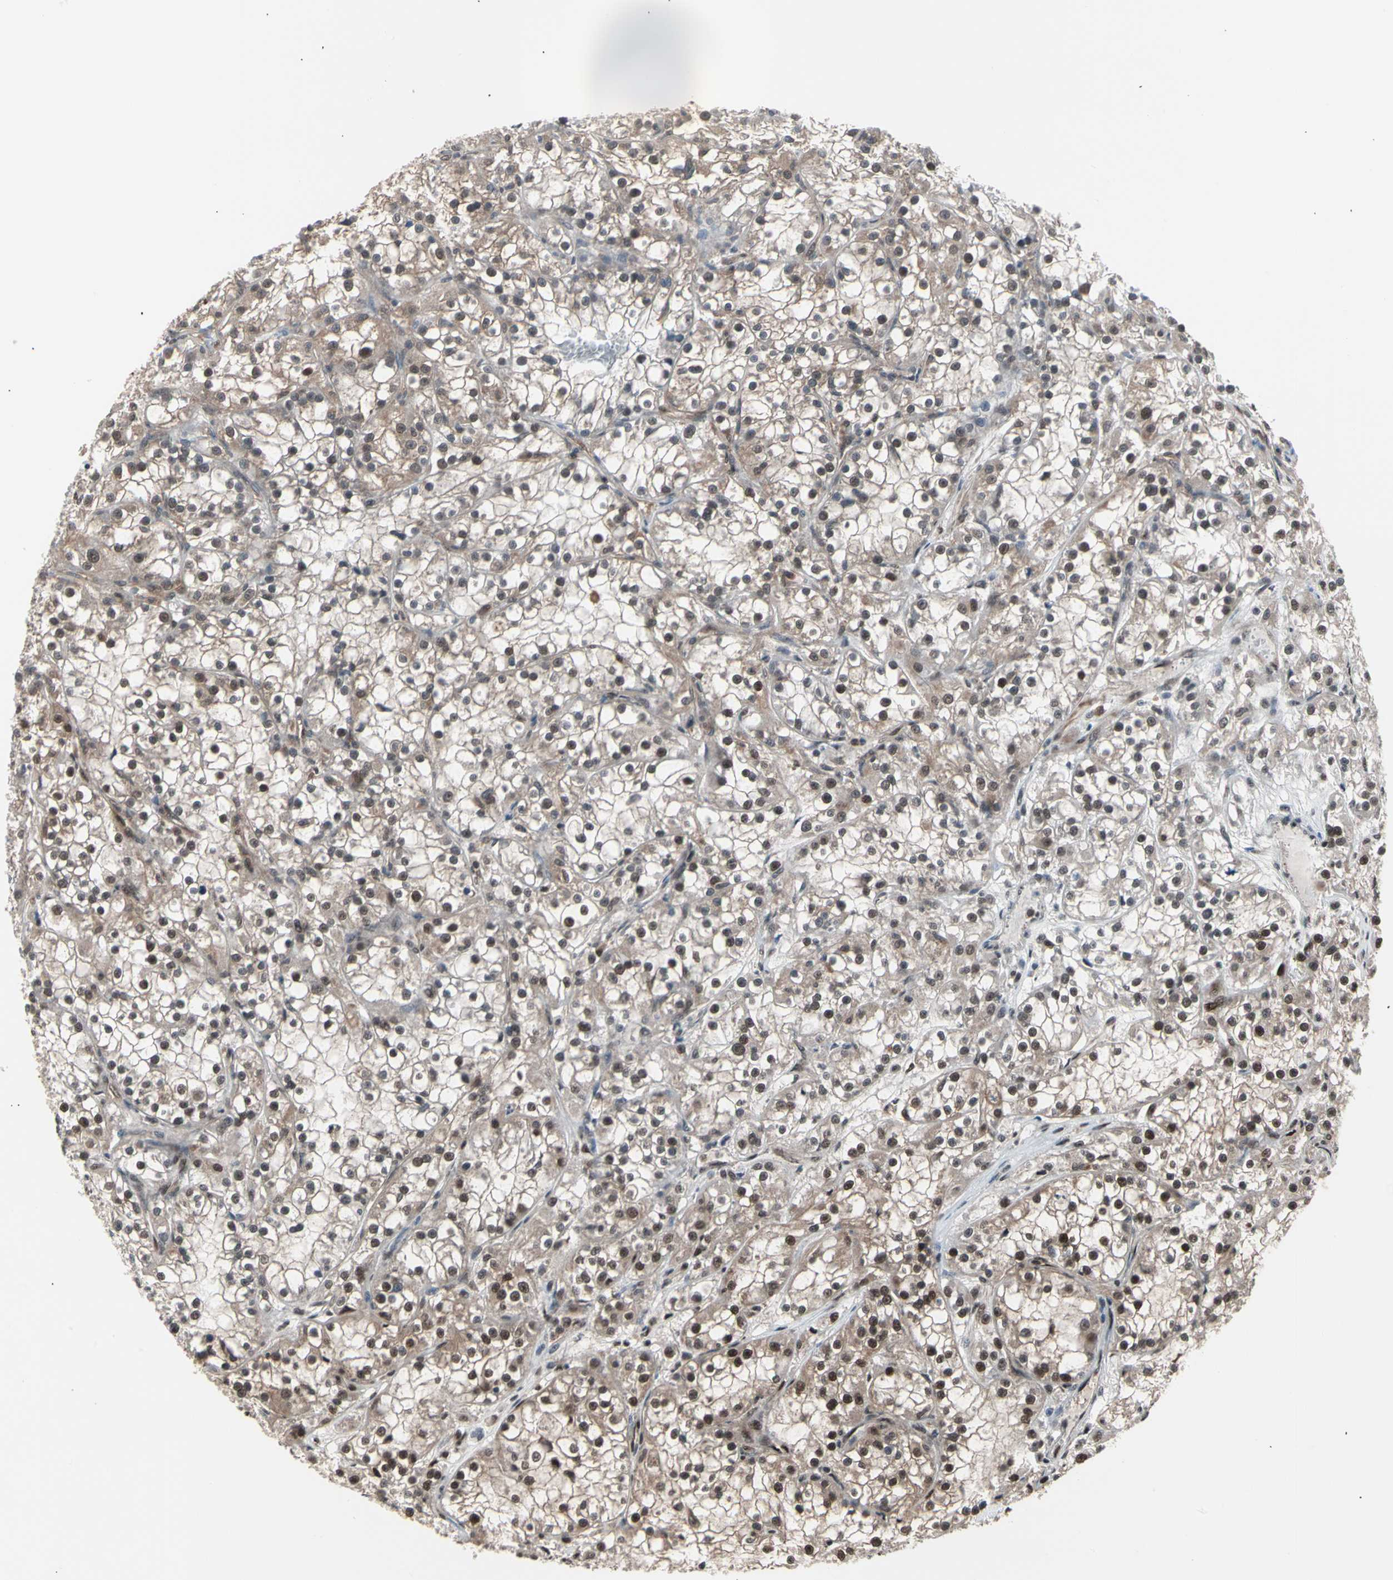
{"staining": {"intensity": "moderate", "quantity": ">75%", "location": "cytoplasmic/membranous,nuclear"}, "tissue": "renal cancer", "cell_type": "Tumor cells", "image_type": "cancer", "snomed": [{"axis": "morphology", "description": "Adenocarcinoma, NOS"}, {"axis": "topography", "description": "Kidney"}], "caption": "A brown stain highlights moderate cytoplasmic/membranous and nuclear expression of a protein in human renal cancer (adenocarcinoma) tumor cells.", "gene": "PSMA2", "patient": {"sex": "female", "age": 52}}